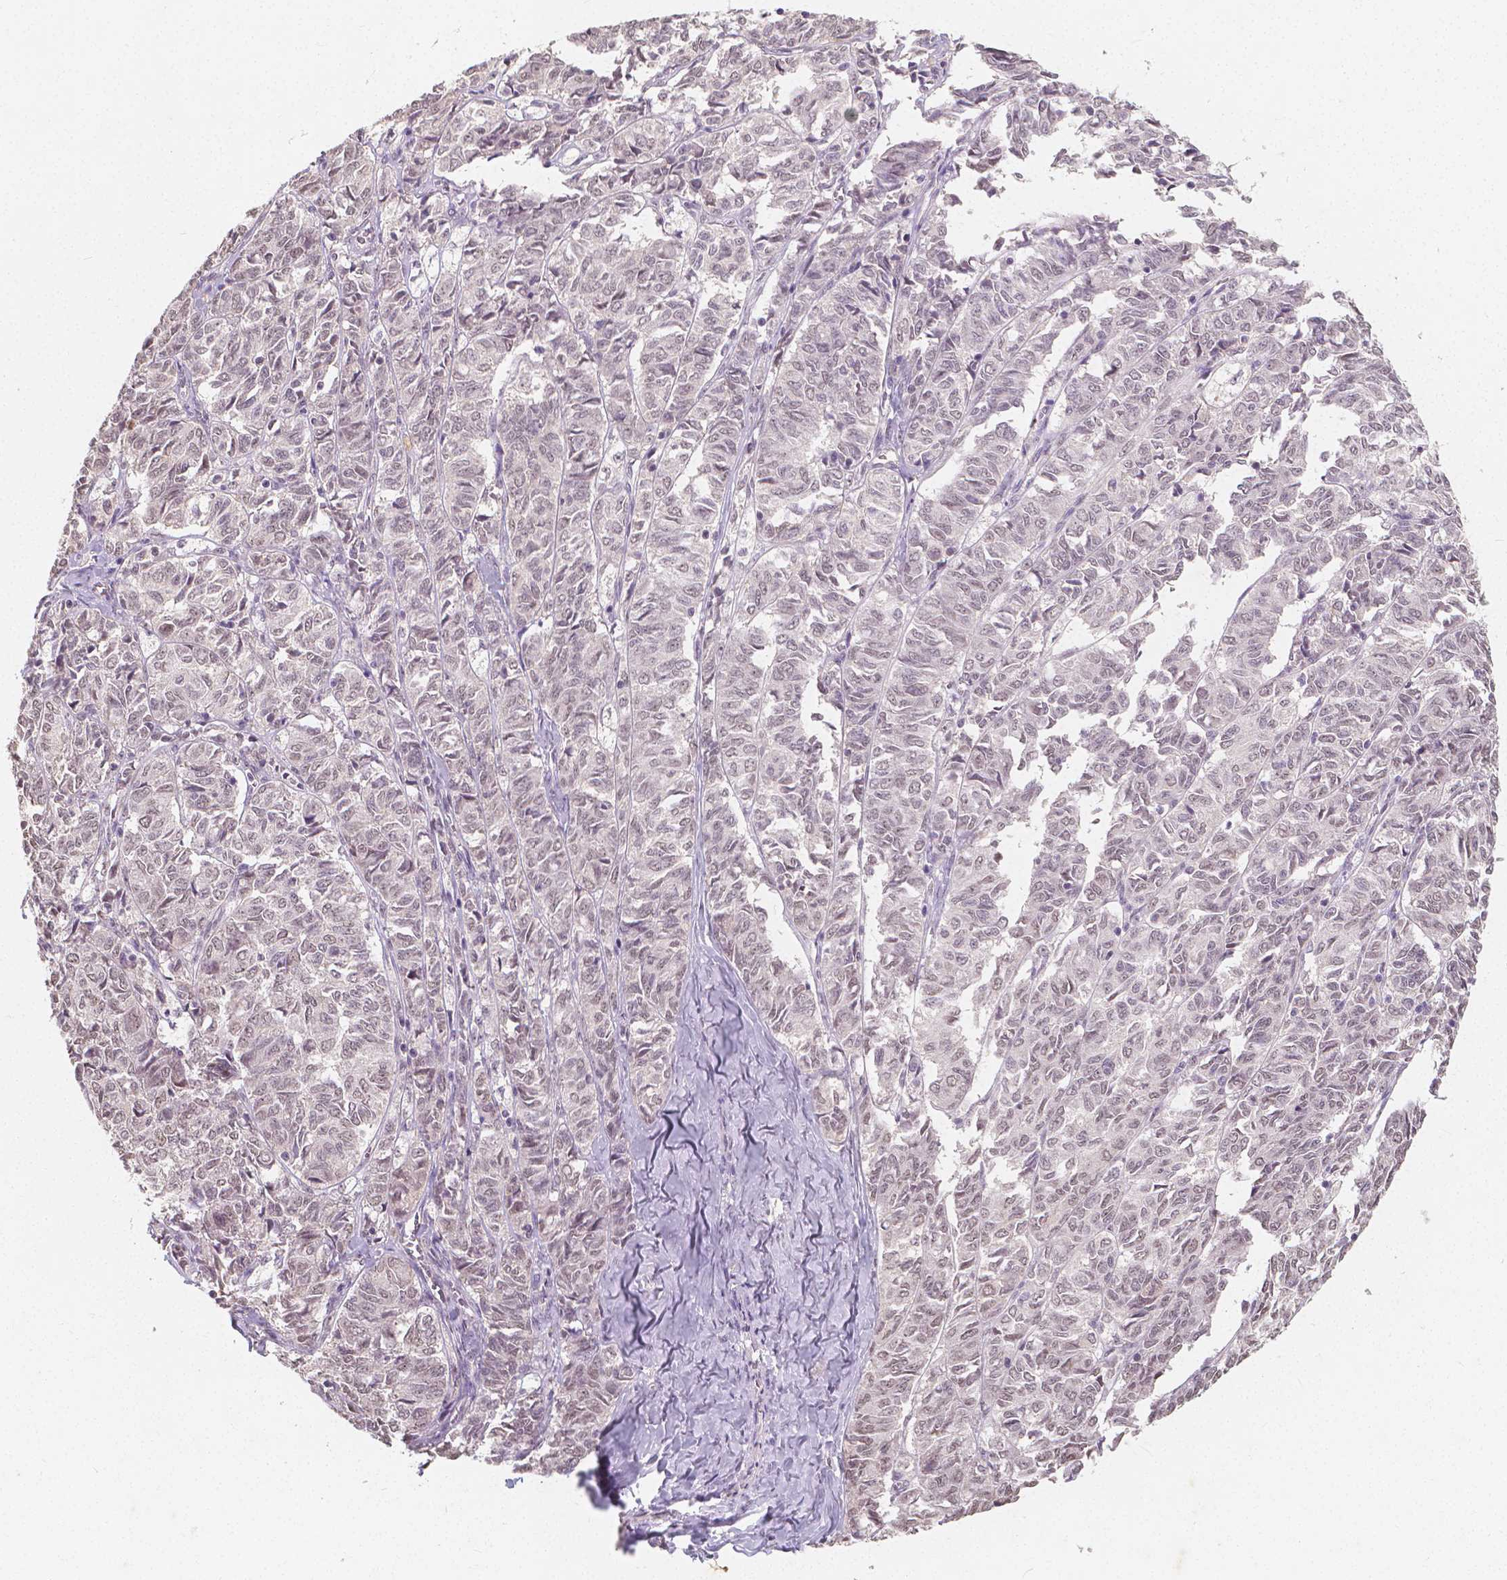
{"staining": {"intensity": "negative", "quantity": "none", "location": "none"}, "tissue": "ovarian cancer", "cell_type": "Tumor cells", "image_type": "cancer", "snomed": [{"axis": "morphology", "description": "Carcinoma, endometroid"}, {"axis": "topography", "description": "Ovary"}], "caption": "Micrograph shows no significant protein positivity in tumor cells of ovarian cancer.", "gene": "NOLC1", "patient": {"sex": "female", "age": 80}}